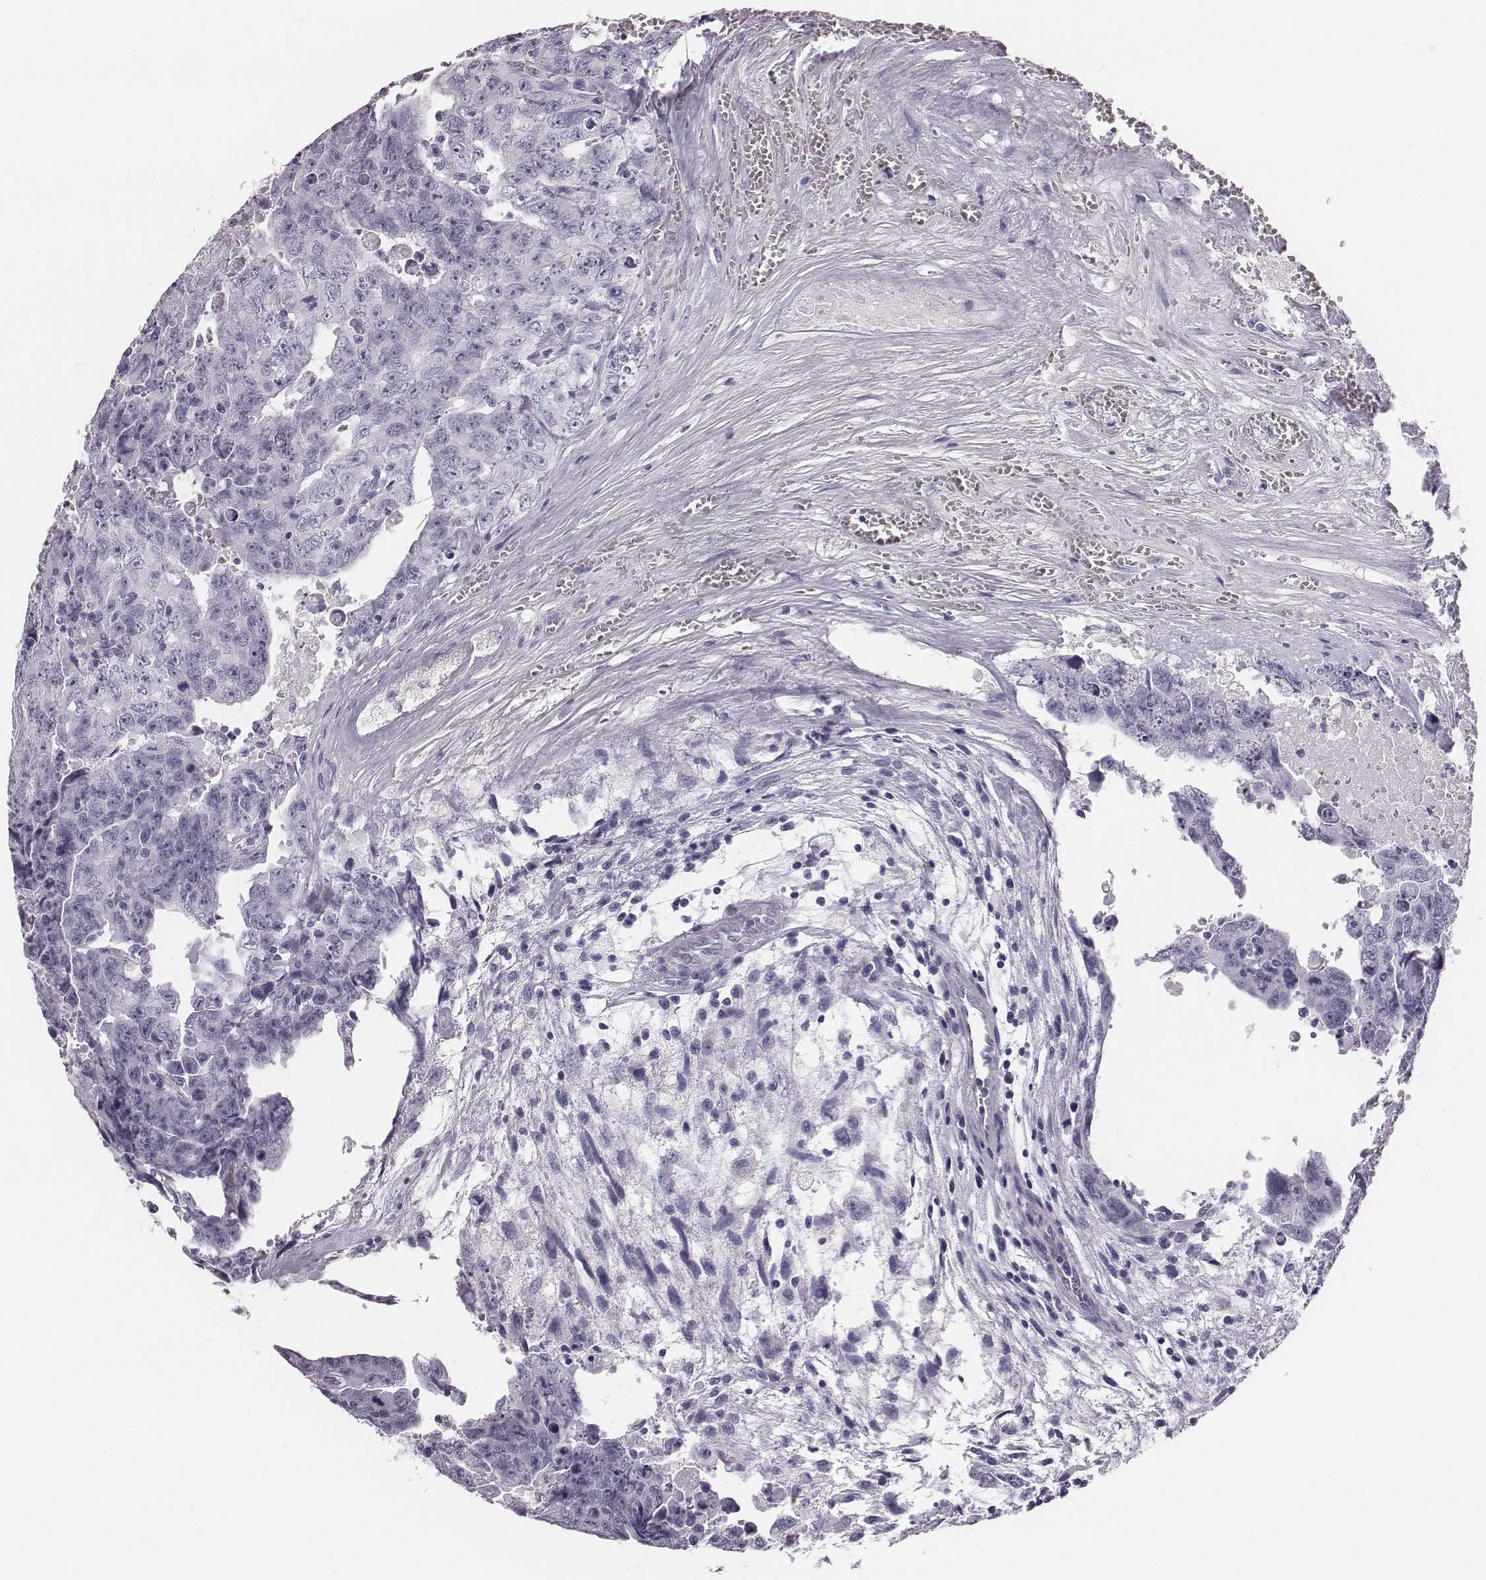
{"staining": {"intensity": "negative", "quantity": "none", "location": "none"}, "tissue": "testis cancer", "cell_type": "Tumor cells", "image_type": "cancer", "snomed": [{"axis": "morphology", "description": "Carcinoma, Embryonal, NOS"}, {"axis": "topography", "description": "Testis"}], "caption": "Image shows no protein expression in tumor cells of embryonal carcinoma (testis) tissue. (DAB immunohistochemistry (IHC) with hematoxylin counter stain).", "gene": "HBZ", "patient": {"sex": "male", "age": 24}}